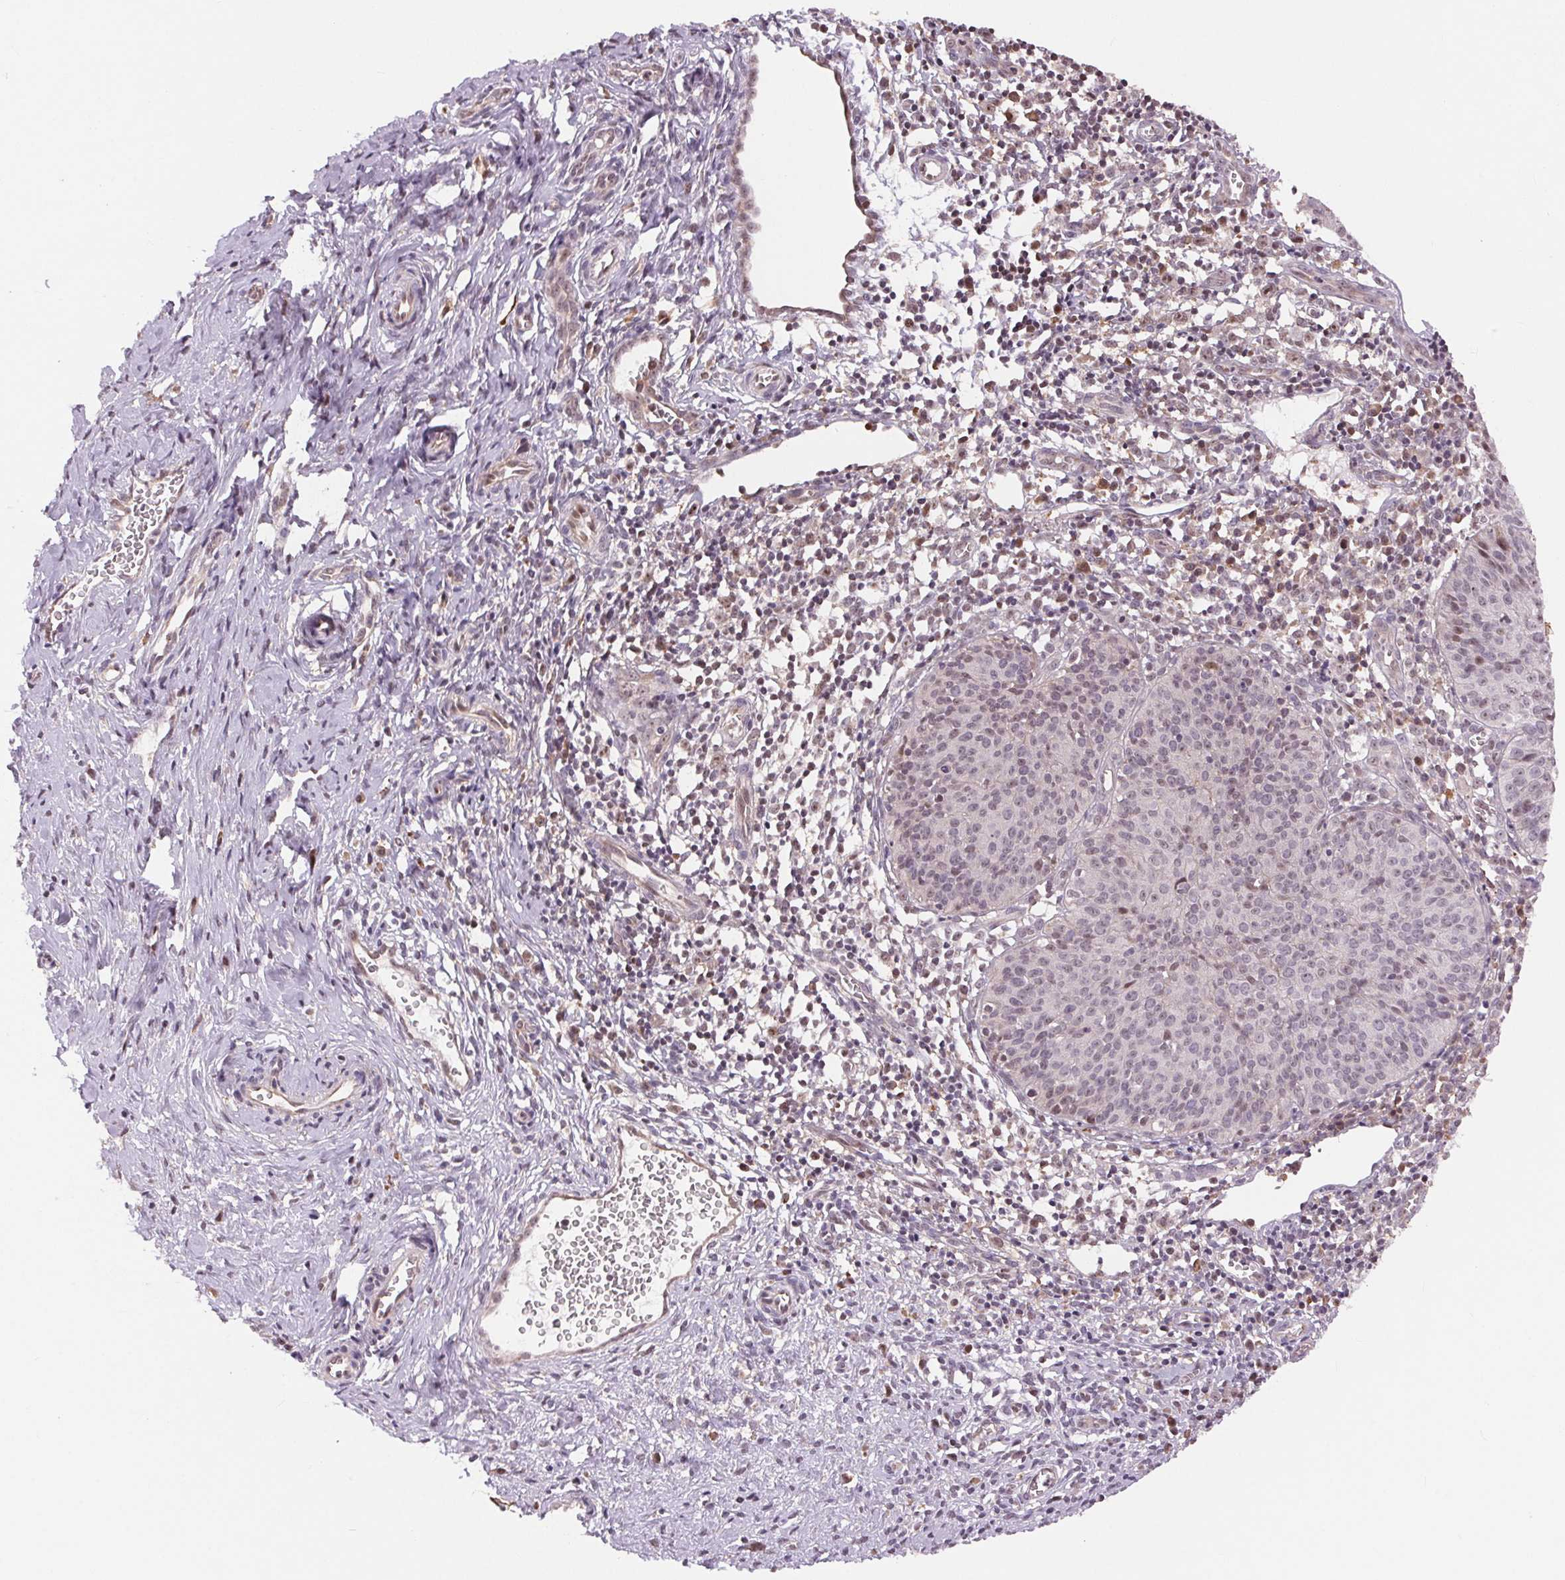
{"staining": {"intensity": "negative", "quantity": "none", "location": "none"}, "tissue": "cervical cancer", "cell_type": "Tumor cells", "image_type": "cancer", "snomed": [{"axis": "morphology", "description": "Squamous cell carcinoma, NOS"}, {"axis": "topography", "description": "Cervix"}], "caption": "DAB immunohistochemical staining of human cervical cancer (squamous cell carcinoma) shows no significant positivity in tumor cells.", "gene": "CHMP4B", "patient": {"sex": "female", "age": 52}}